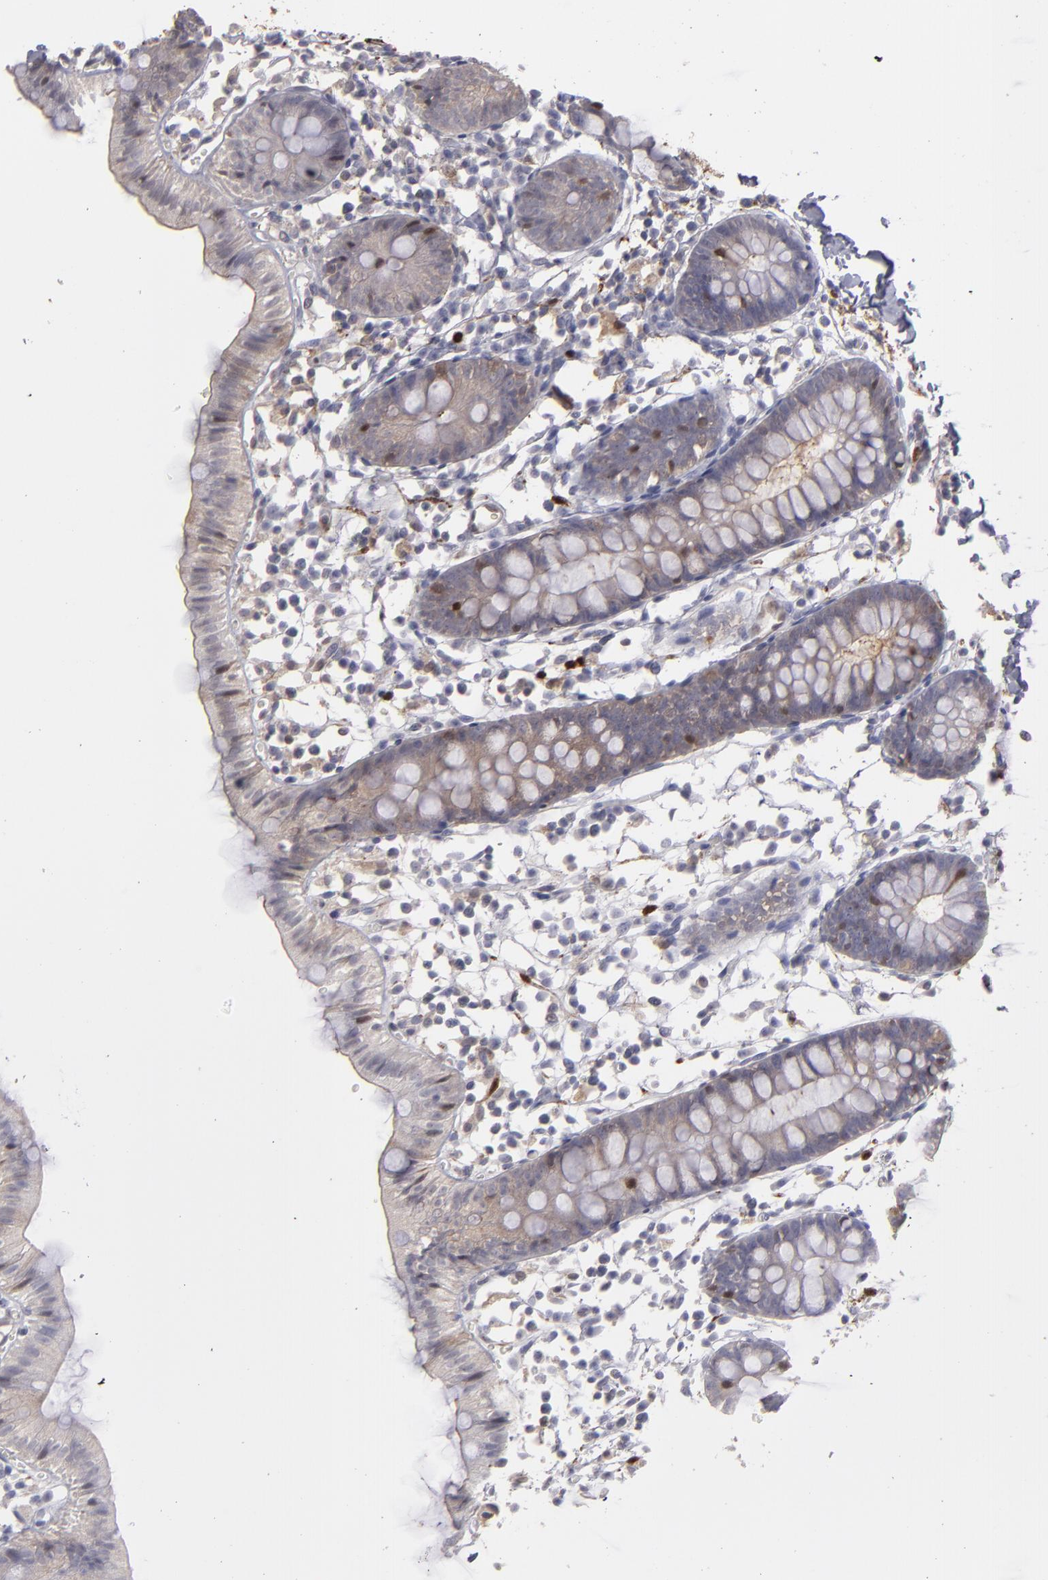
{"staining": {"intensity": "moderate", "quantity": "25%-75%", "location": "cytoplasmic/membranous"}, "tissue": "colon", "cell_type": "Endothelial cells", "image_type": "normal", "snomed": [{"axis": "morphology", "description": "Normal tissue, NOS"}, {"axis": "topography", "description": "Colon"}], "caption": "Immunohistochemistry histopathology image of normal human colon stained for a protein (brown), which exhibits medium levels of moderate cytoplasmic/membranous positivity in about 25%-75% of endothelial cells.", "gene": "SEMA3G", "patient": {"sex": "male", "age": 14}}